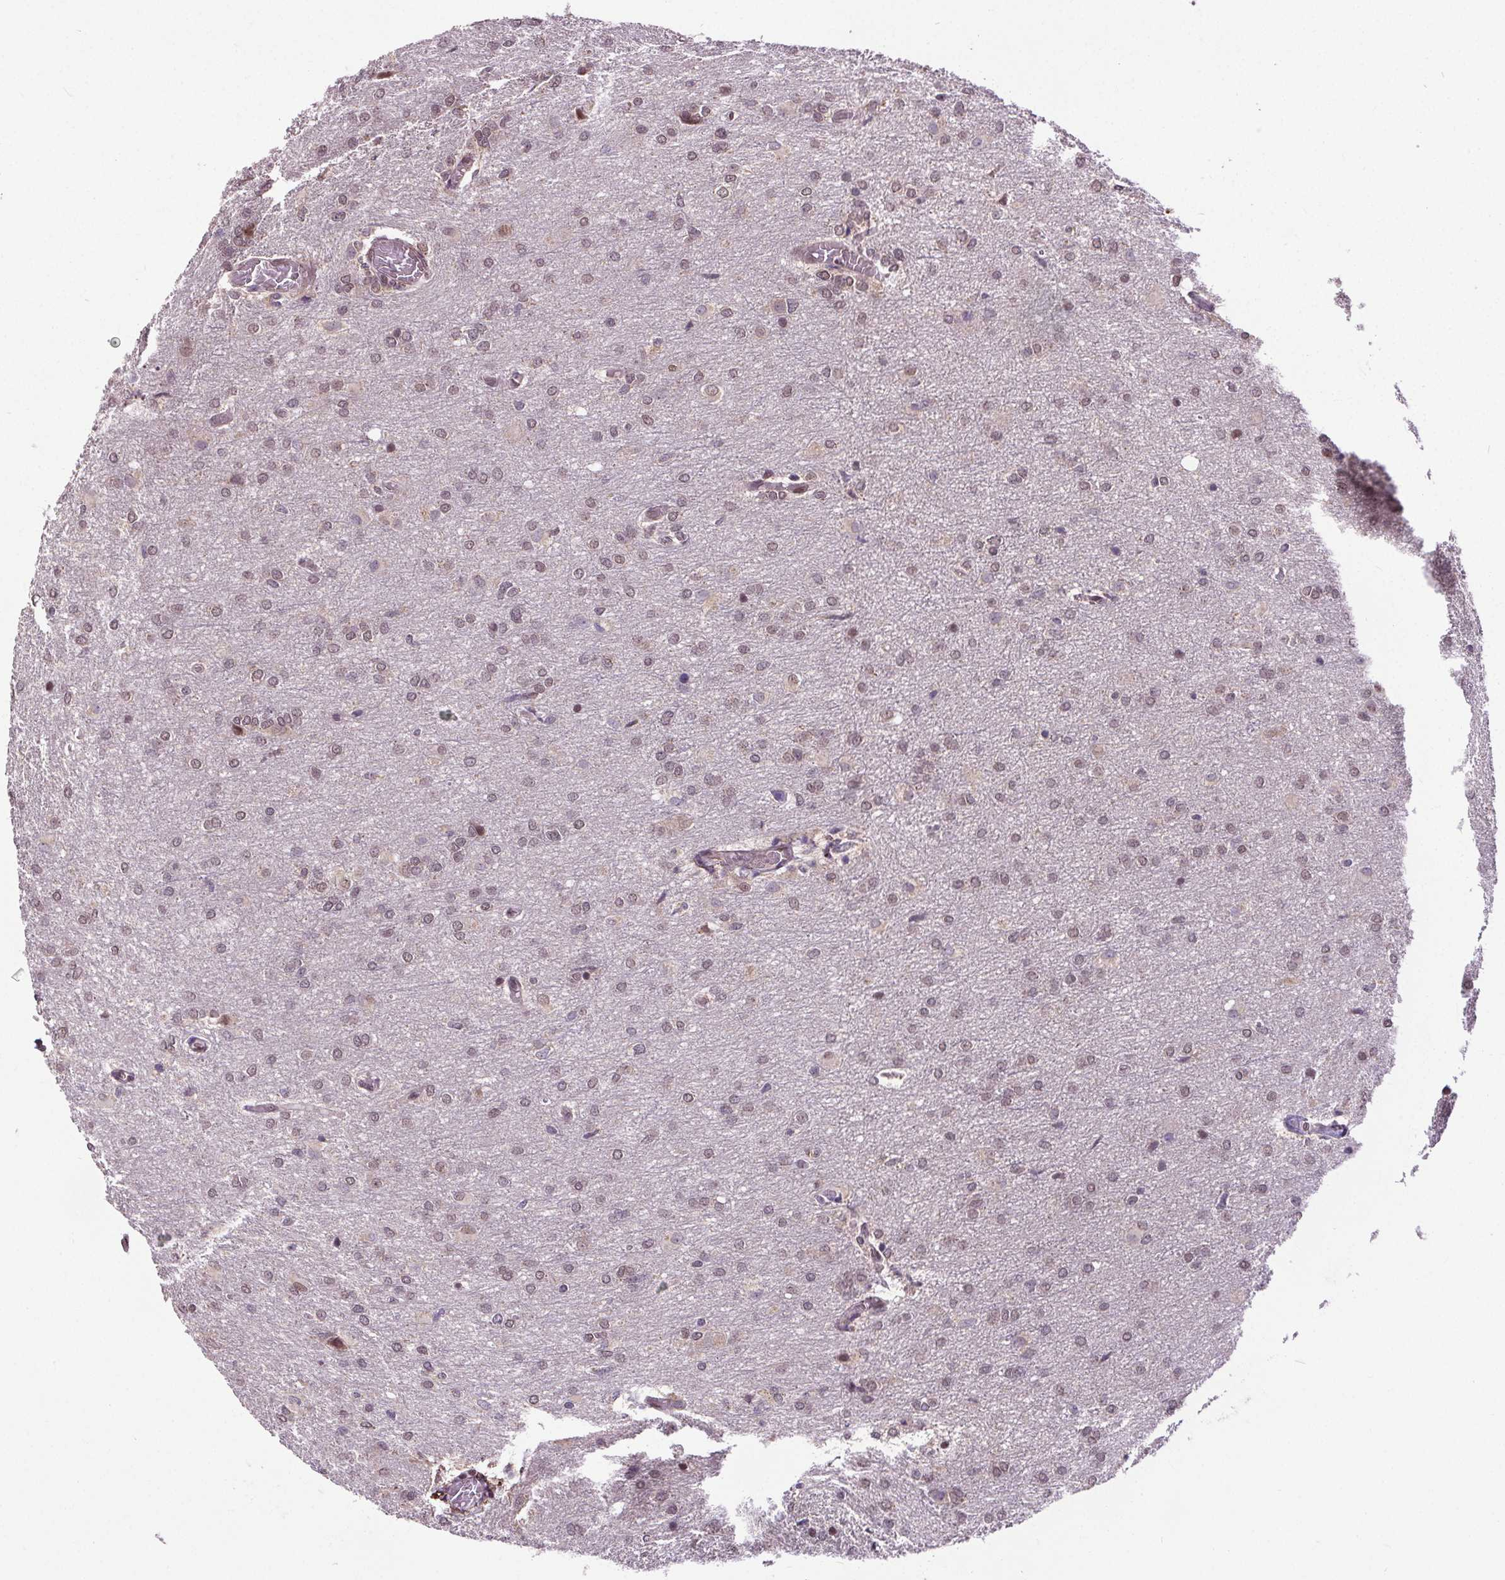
{"staining": {"intensity": "weak", "quantity": "<25%", "location": "nuclear"}, "tissue": "glioma", "cell_type": "Tumor cells", "image_type": "cancer", "snomed": [{"axis": "morphology", "description": "Glioma, malignant, High grade"}, {"axis": "topography", "description": "Brain"}], "caption": "This photomicrograph is of glioma stained with immunohistochemistry to label a protein in brown with the nuclei are counter-stained blue. There is no expression in tumor cells.", "gene": "KIAA0232", "patient": {"sex": "male", "age": 68}}